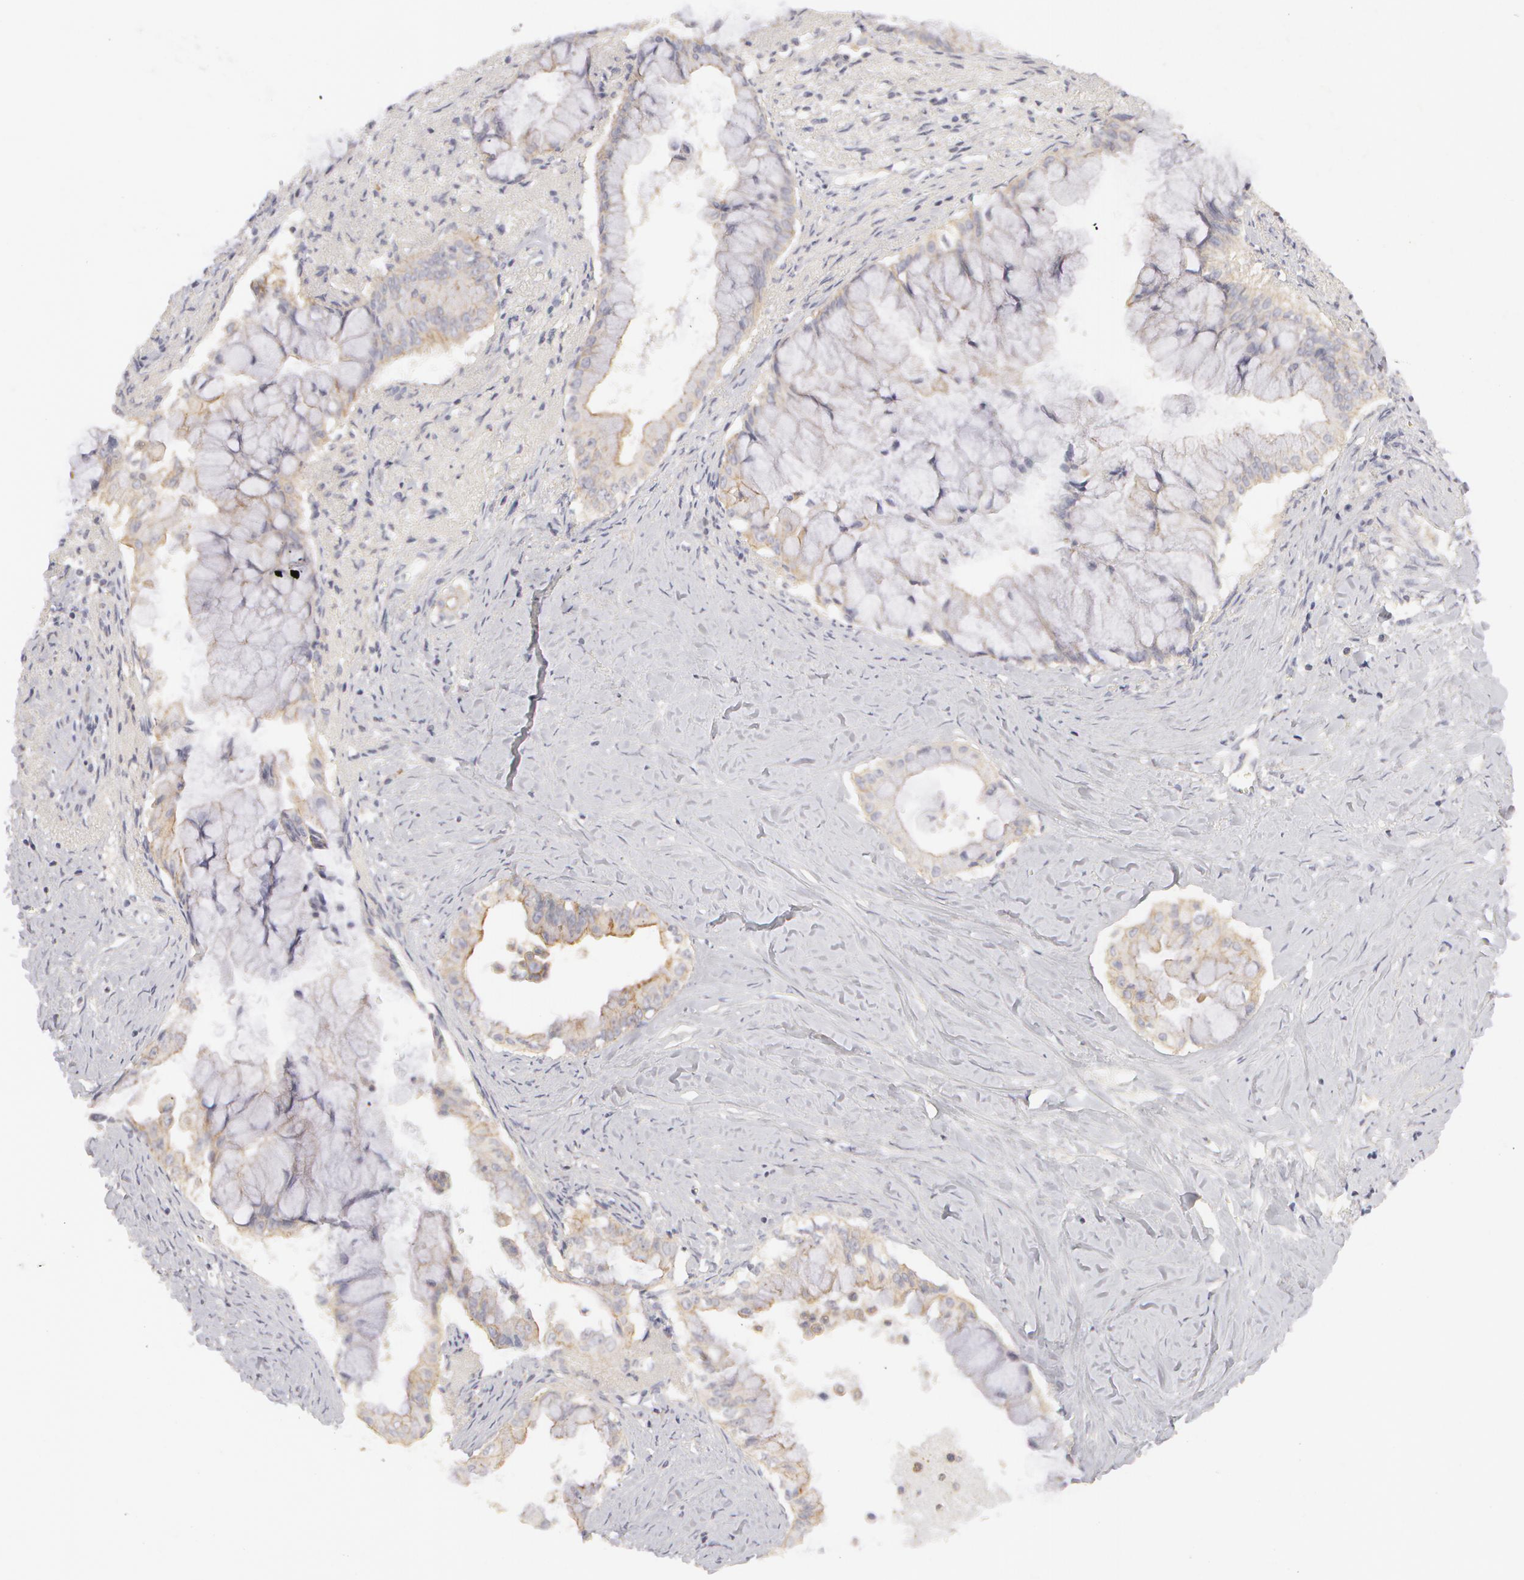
{"staining": {"intensity": "moderate", "quantity": "25%-75%", "location": "cytoplasmic/membranous"}, "tissue": "pancreatic cancer", "cell_type": "Tumor cells", "image_type": "cancer", "snomed": [{"axis": "morphology", "description": "Adenocarcinoma, NOS"}, {"axis": "topography", "description": "Pancreas"}], "caption": "Protein expression analysis of human pancreatic cancer reveals moderate cytoplasmic/membranous staining in approximately 25%-75% of tumor cells. Immunohistochemistry stains the protein in brown and the nuclei are stained blue.", "gene": "ABCB1", "patient": {"sex": "male", "age": 59}}